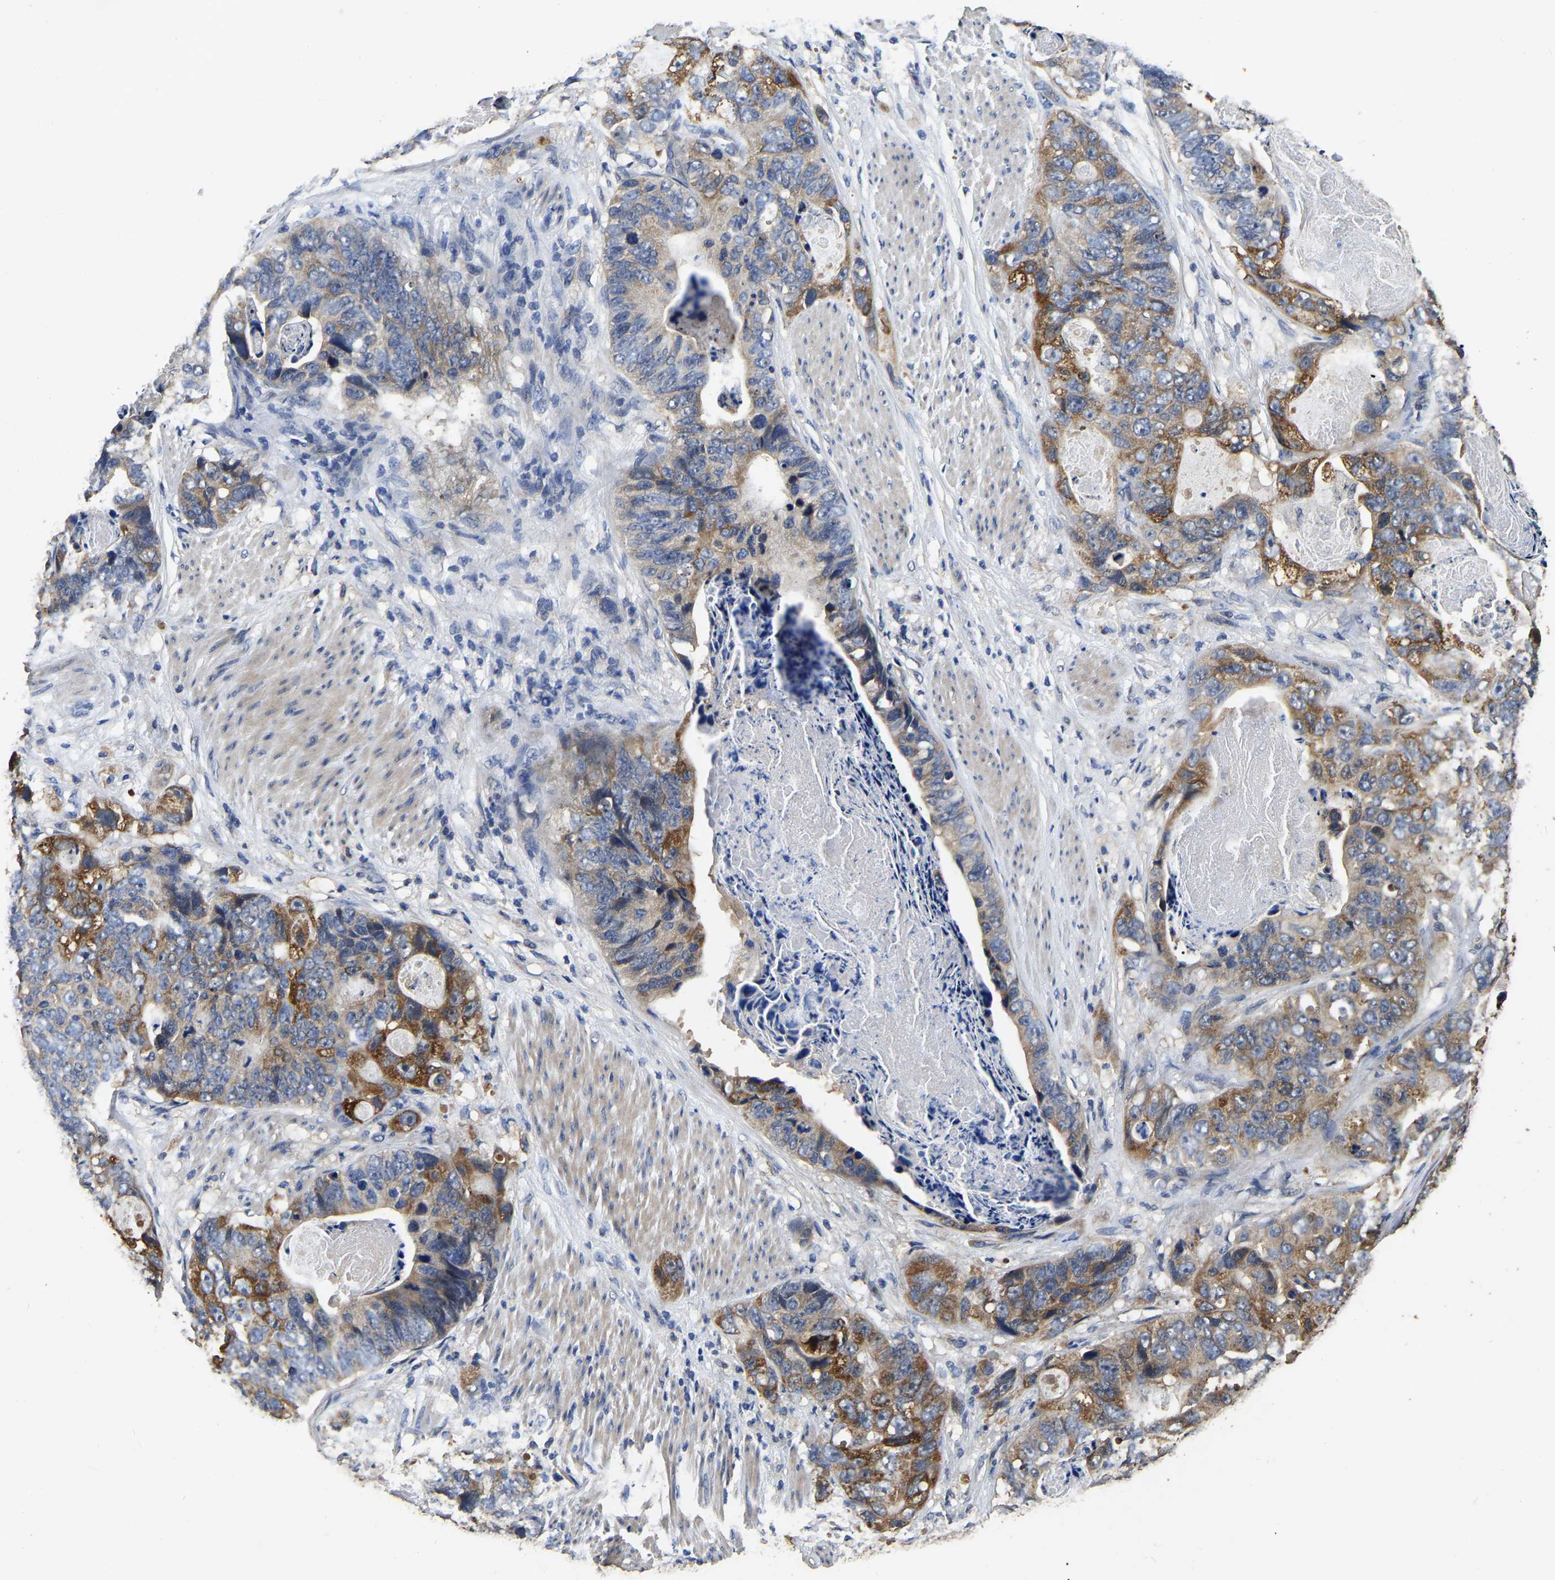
{"staining": {"intensity": "moderate", "quantity": ">75%", "location": "cytoplasmic/membranous"}, "tissue": "stomach cancer", "cell_type": "Tumor cells", "image_type": "cancer", "snomed": [{"axis": "morphology", "description": "Adenocarcinoma, NOS"}, {"axis": "topography", "description": "Stomach"}], "caption": "Moderate cytoplasmic/membranous staining is identified in about >75% of tumor cells in stomach cancer (adenocarcinoma).", "gene": "STK32C", "patient": {"sex": "female", "age": 89}}